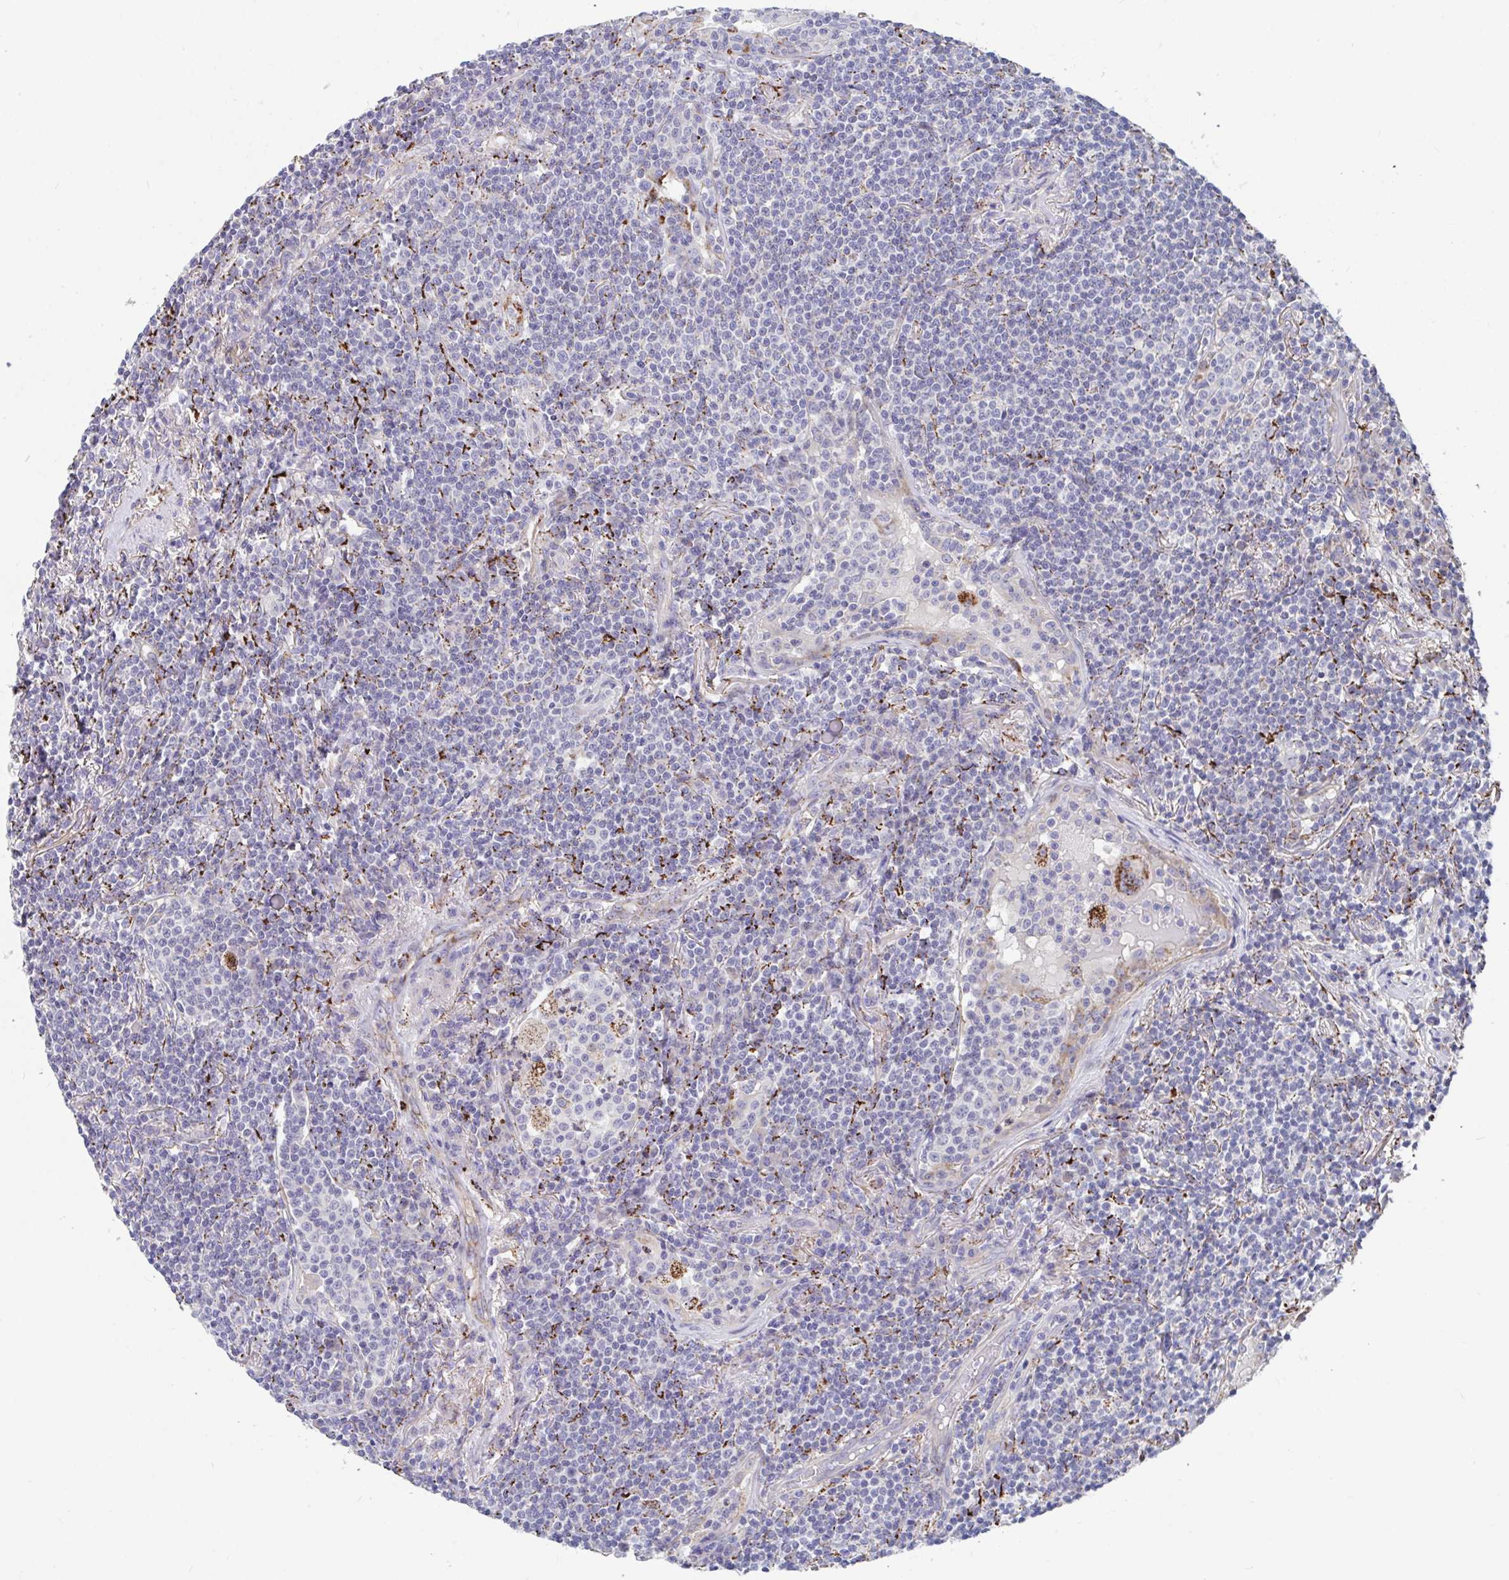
{"staining": {"intensity": "negative", "quantity": "none", "location": "none"}, "tissue": "lymphoma", "cell_type": "Tumor cells", "image_type": "cancer", "snomed": [{"axis": "morphology", "description": "Malignant lymphoma, non-Hodgkin's type, Low grade"}, {"axis": "topography", "description": "Lung"}], "caption": "This is a image of IHC staining of low-grade malignant lymphoma, non-Hodgkin's type, which shows no staining in tumor cells.", "gene": "FAM156B", "patient": {"sex": "female", "age": 71}}